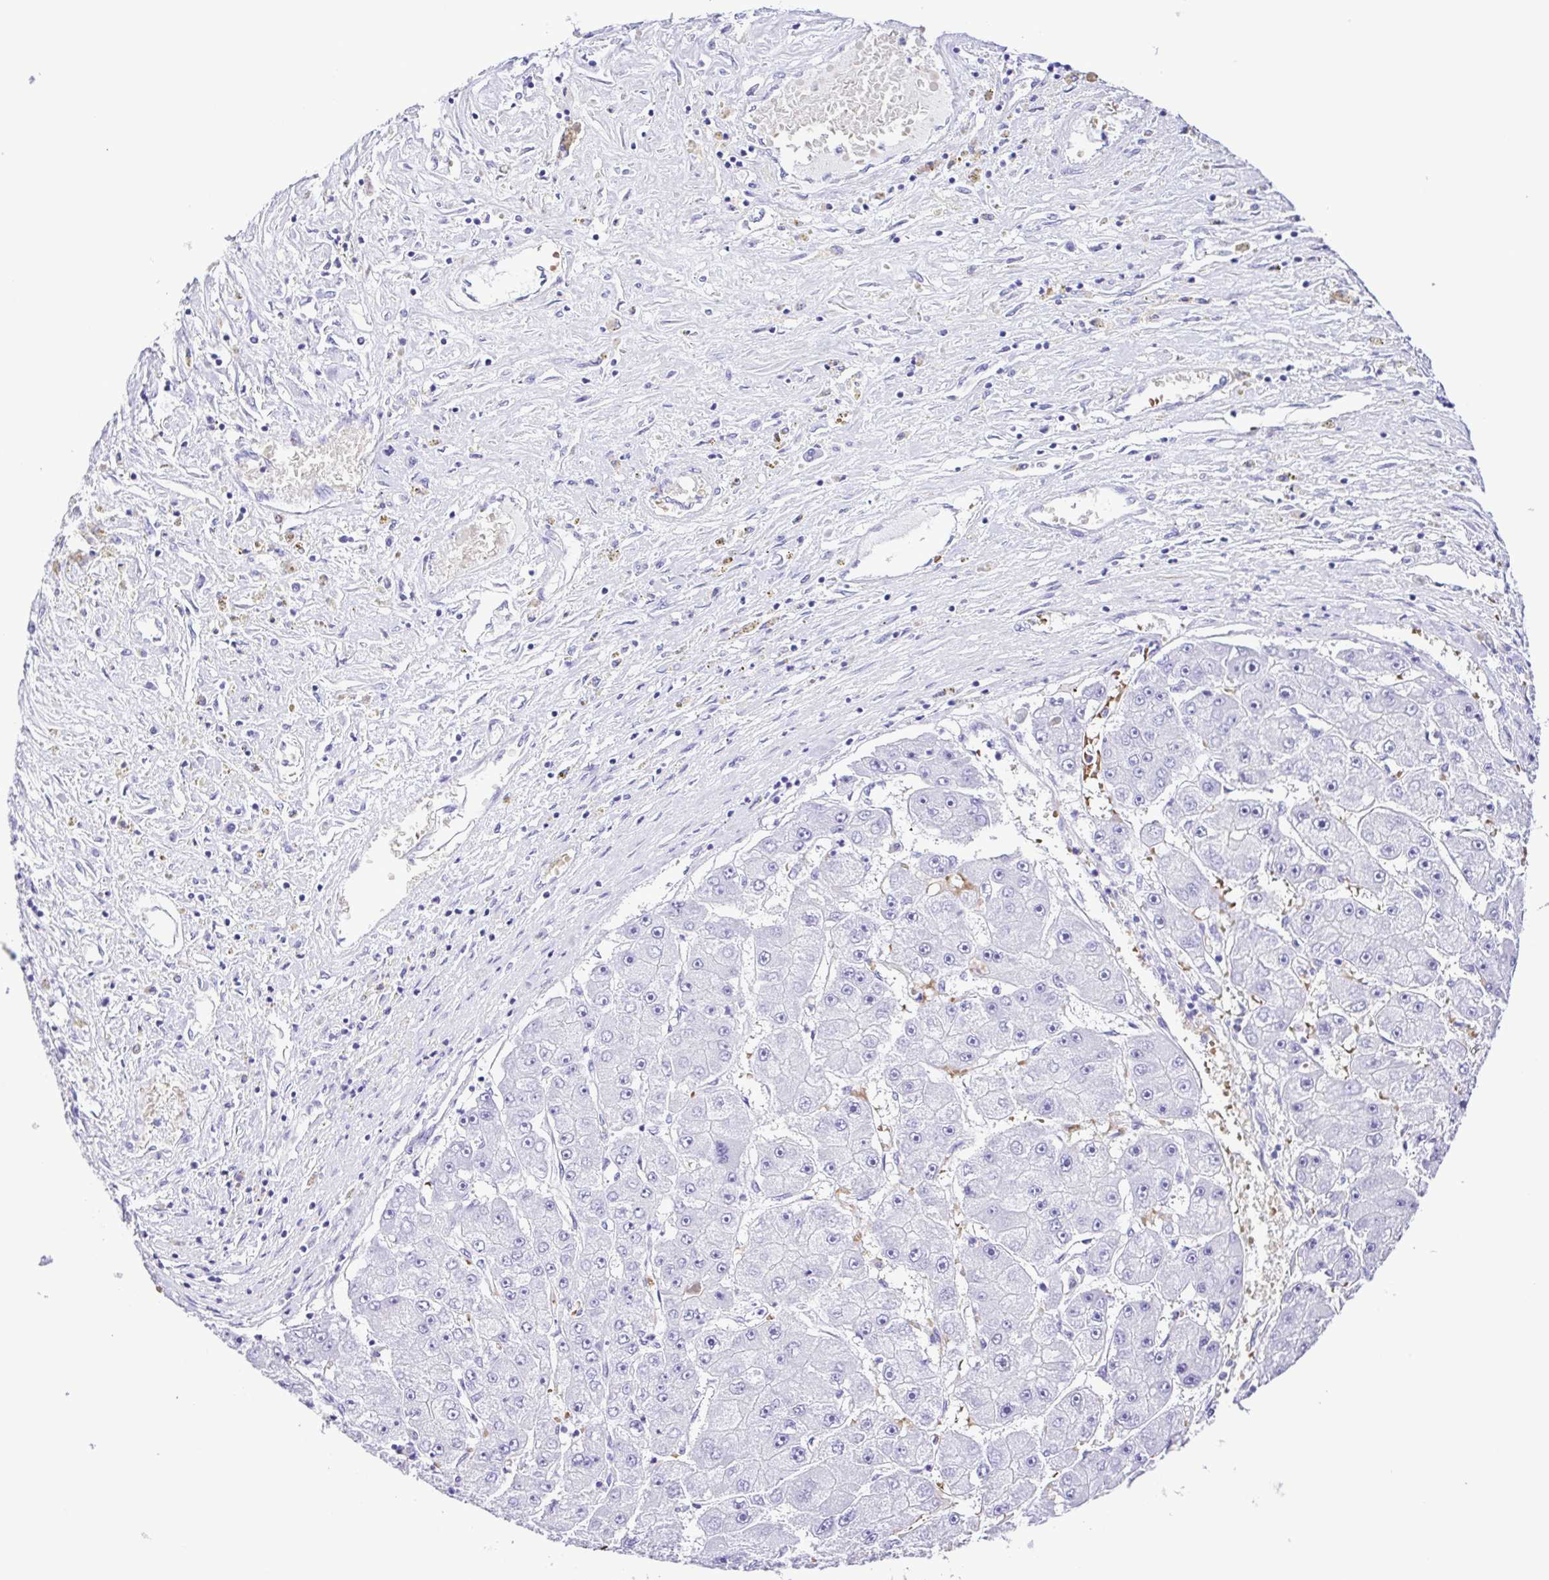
{"staining": {"intensity": "negative", "quantity": "none", "location": "none"}, "tissue": "liver cancer", "cell_type": "Tumor cells", "image_type": "cancer", "snomed": [{"axis": "morphology", "description": "Carcinoma, Hepatocellular, NOS"}, {"axis": "topography", "description": "Liver"}], "caption": "Tumor cells are negative for protein expression in human liver hepatocellular carcinoma. The staining was performed using DAB (3,3'-diaminobenzidine) to visualize the protein expression in brown, while the nuclei were stained in blue with hematoxylin (Magnification: 20x).", "gene": "SYT1", "patient": {"sex": "female", "age": 61}}